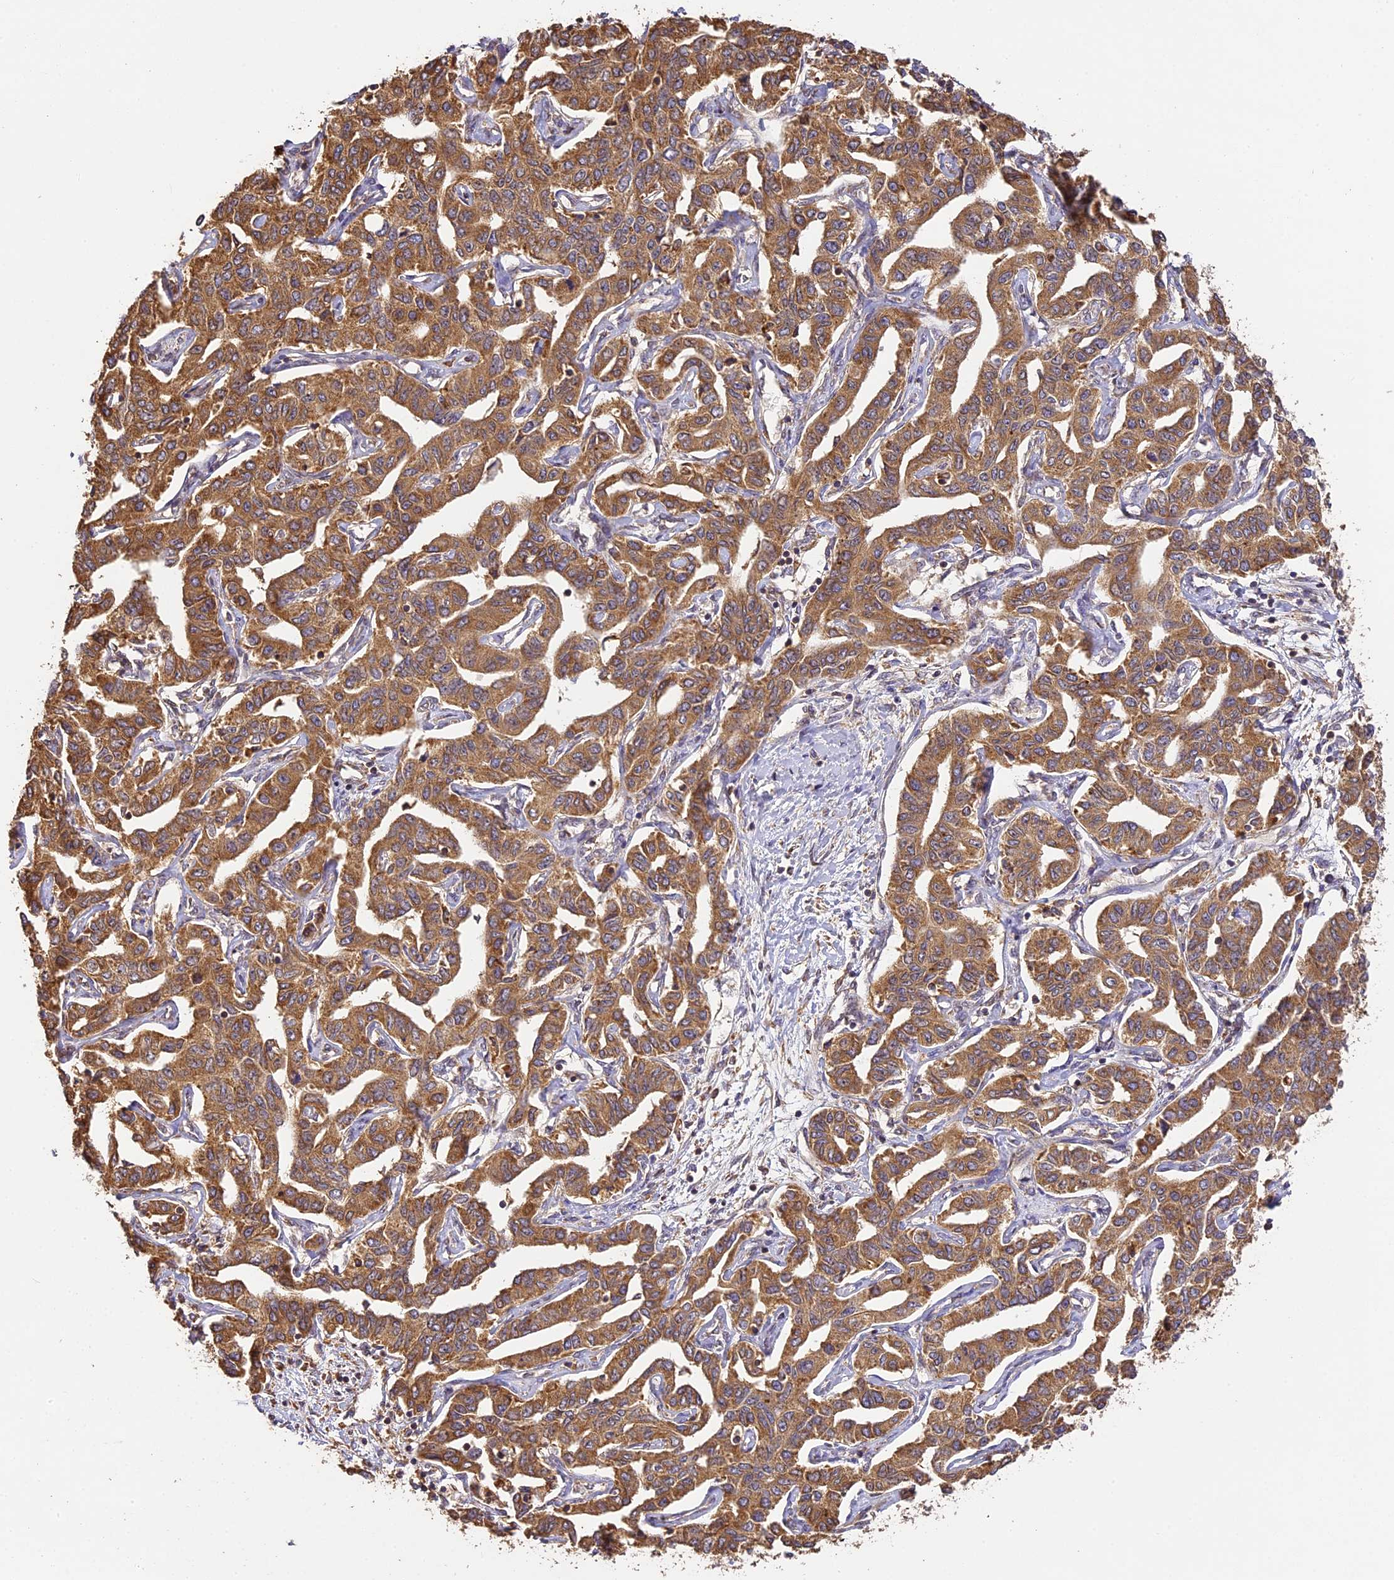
{"staining": {"intensity": "moderate", "quantity": ">75%", "location": "cytoplasmic/membranous"}, "tissue": "liver cancer", "cell_type": "Tumor cells", "image_type": "cancer", "snomed": [{"axis": "morphology", "description": "Cholangiocarcinoma"}, {"axis": "topography", "description": "Liver"}], "caption": "This image exhibits immunohistochemistry staining of liver cancer (cholangiocarcinoma), with medium moderate cytoplasmic/membranous expression in about >75% of tumor cells.", "gene": "BRAP", "patient": {"sex": "male", "age": 59}}